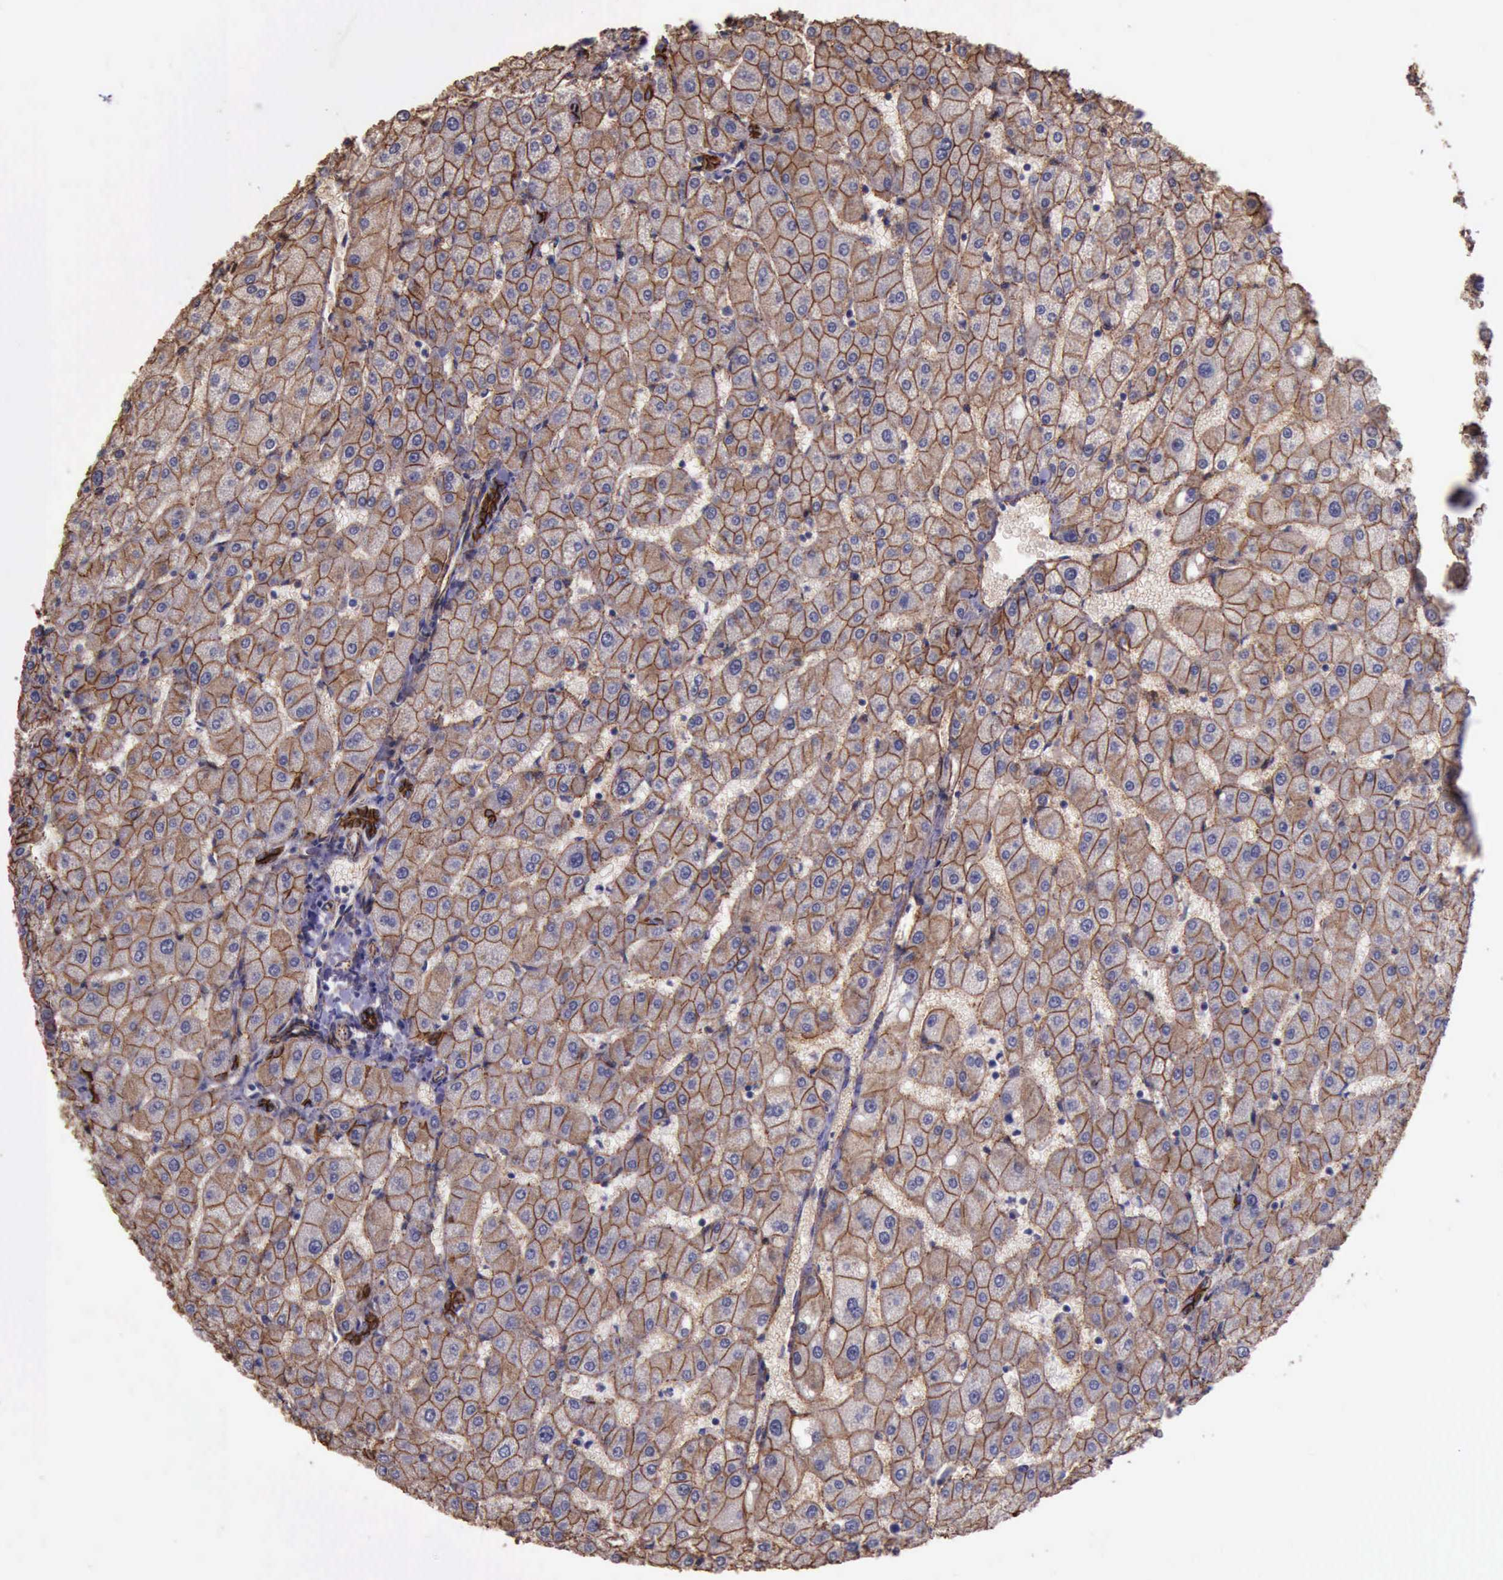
{"staining": {"intensity": "strong", "quantity": ">75%", "location": "cytoplasmic/membranous"}, "tissue": "liver", "cell_type": "Cholangiocytes", "image_type": "normal", "snomed": [{"axis": "morphology", "description": "Normal tissue, NOS"}, {"axis": "topography", "description": "Liver"}], "caption": "Liver stained for a protein shows strong cytoplasmic/membranous positivity in cholangiocytes. (Stains: DAB in brown, nuclei in blue, Microscopy: brightfield microscopy at high magnification).", "gene": "CTNNB1", "patient": {"sex": "male", "age": 67}}